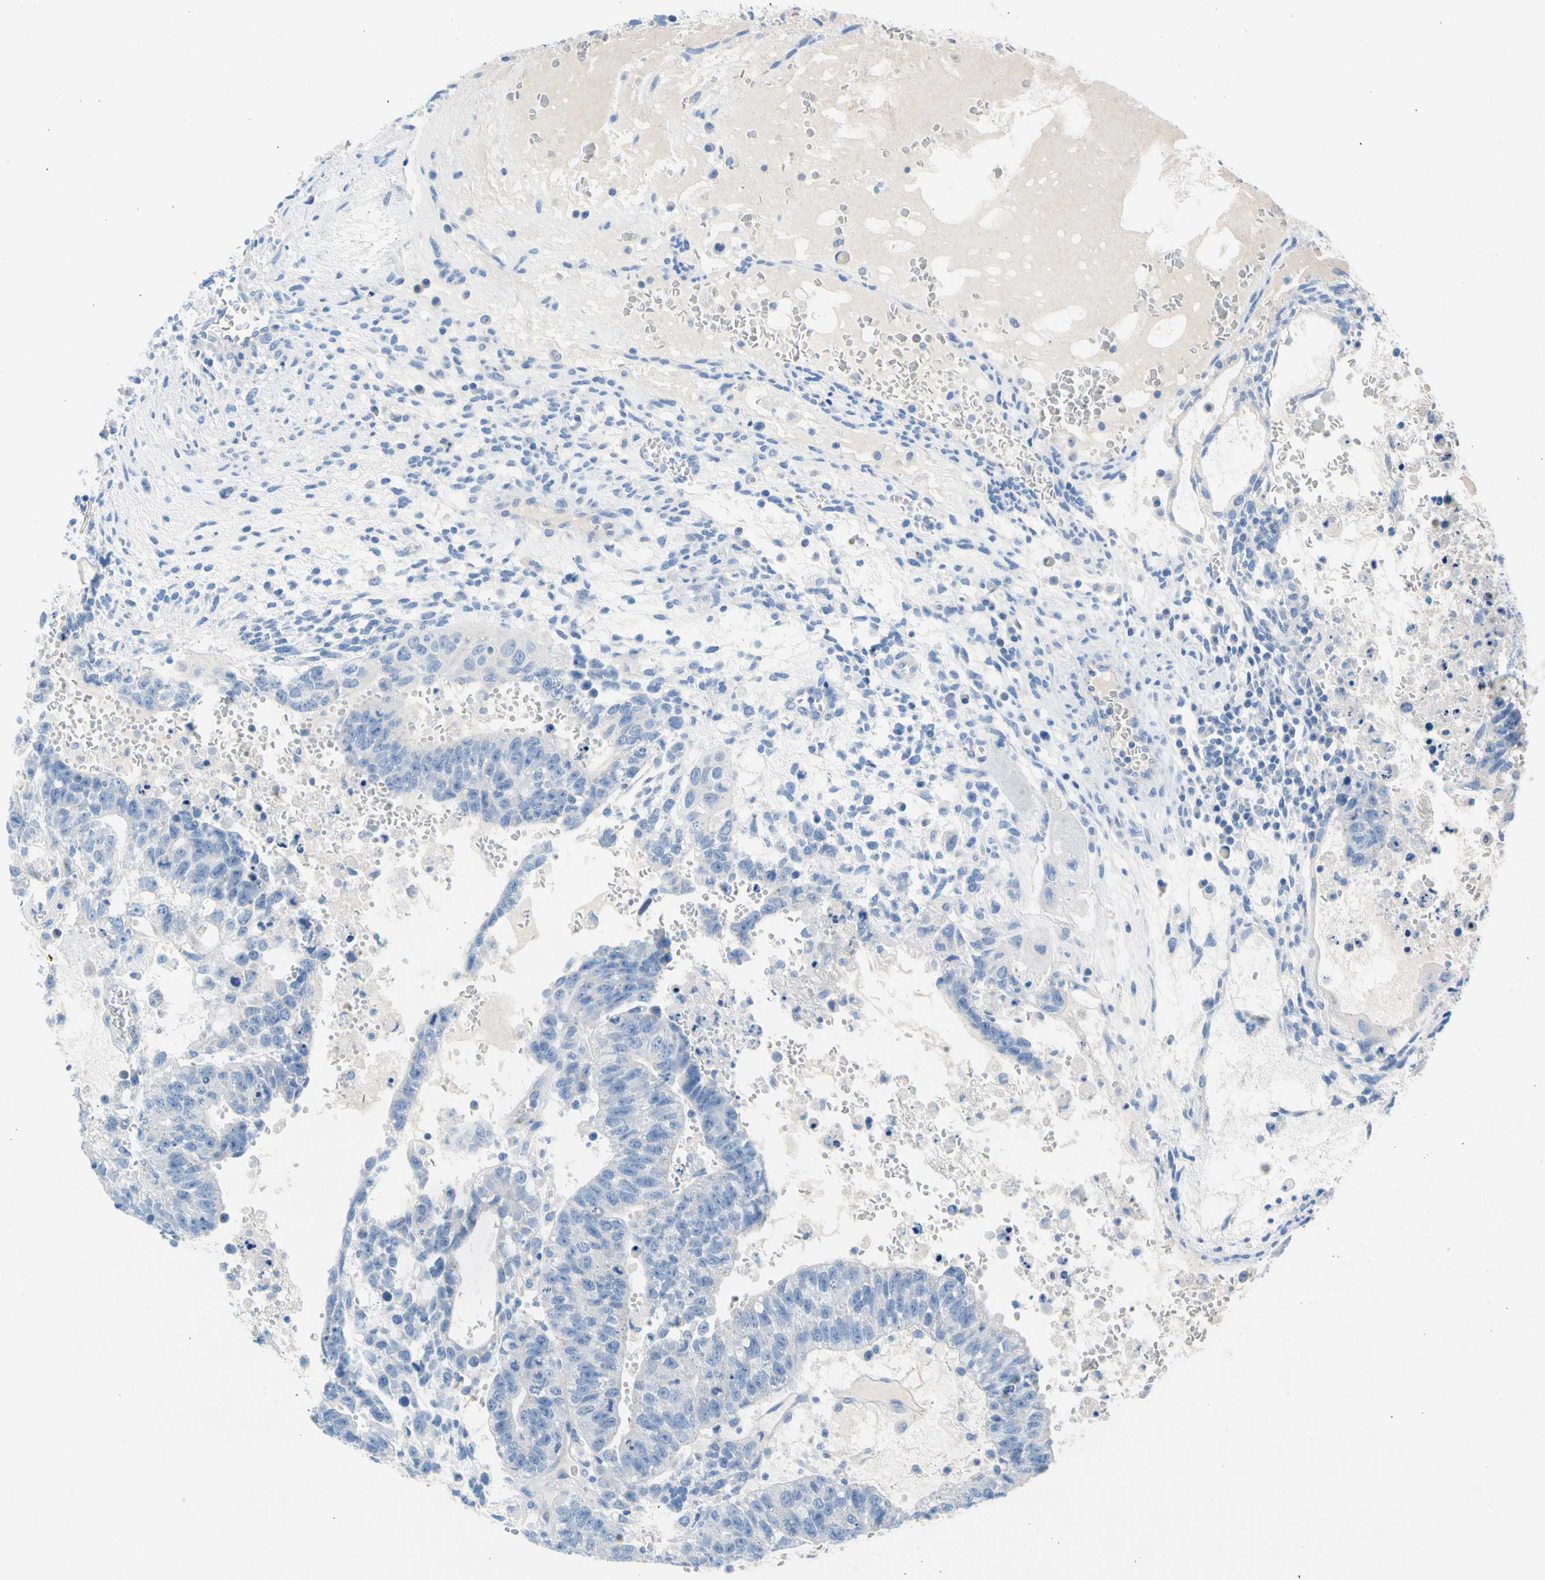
{"staining": {"intensity": "negative", "quantity": "none", "location": "none"}, "tissue": "testis cancer", "cell_type": "Tumor cells", "image_type": "cancer", "snomed": [{"axis": "morphology", "description": "Seminoma, NOS"}, {"axis": "morphology", "description": "Carcinoma, Embryonal, NOS"}, {"axis": "topography", "description": "Testis"}], "caption": "Immunohistochemistry histopathology image of neoplastic tissue: human seminoma (testis) stained with DAB (3,3'-diaminobenzidine) displays no significant protein expression in tumor cells.", "gene": "GASK1B", "patient": {"sex": "male", "age": 52}}